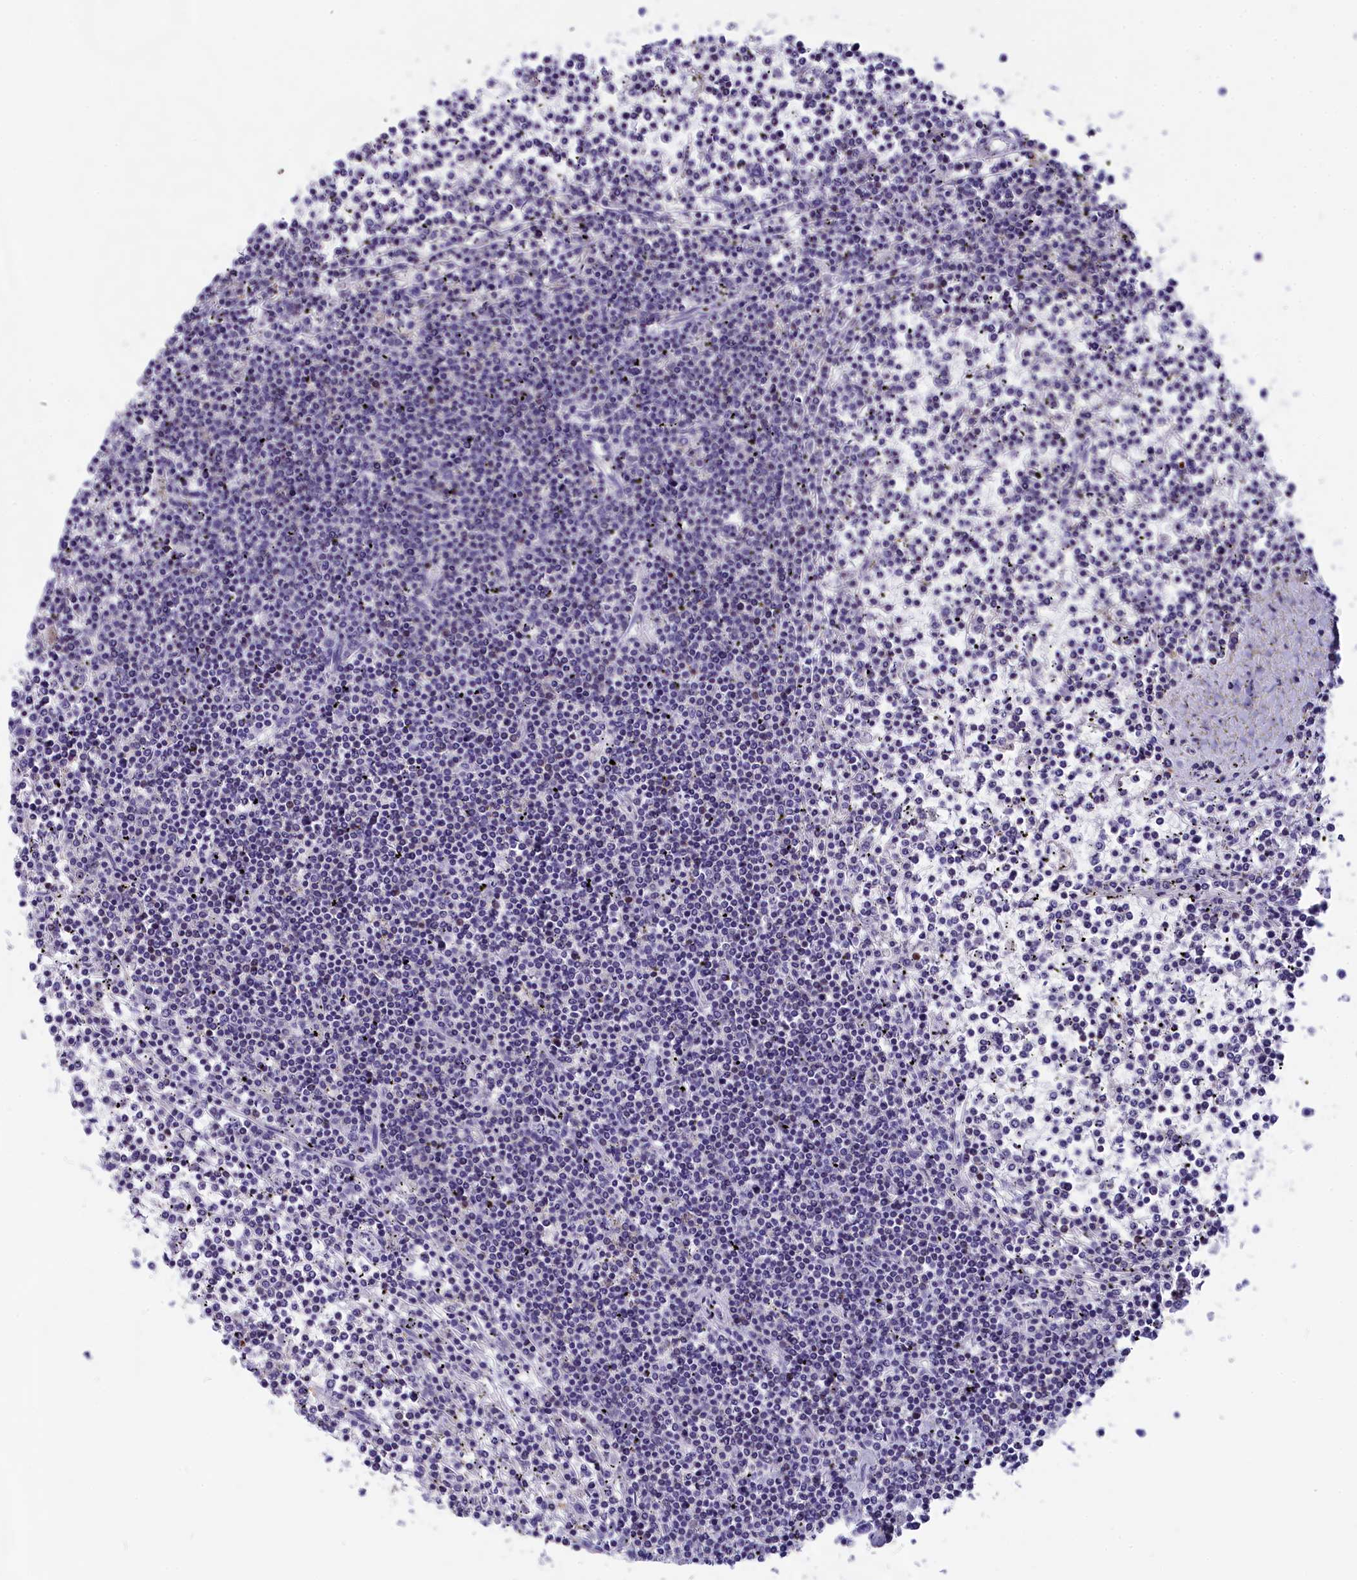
{"staining": {"intensity": "negative", "quantity": "none", "location": "none"}, "tissue": "lymphoma", "cell_type": "Tumor cells", "image_type": "cancer", "snomed": [{"axis": "morphology", "description": "Malignant lymphoma, non-Hodgkin's type, Low grade"}, {"axis": "topography", "description": "Spleen"}], "caption": "Malignant lymphoma, non-Hodgkin's type (low-grade) stained for a protein using immunohistochemistry shows no staining tumor cells.", "gene": "NKPD1", "patient": {"sex": "female", "age": 19}}